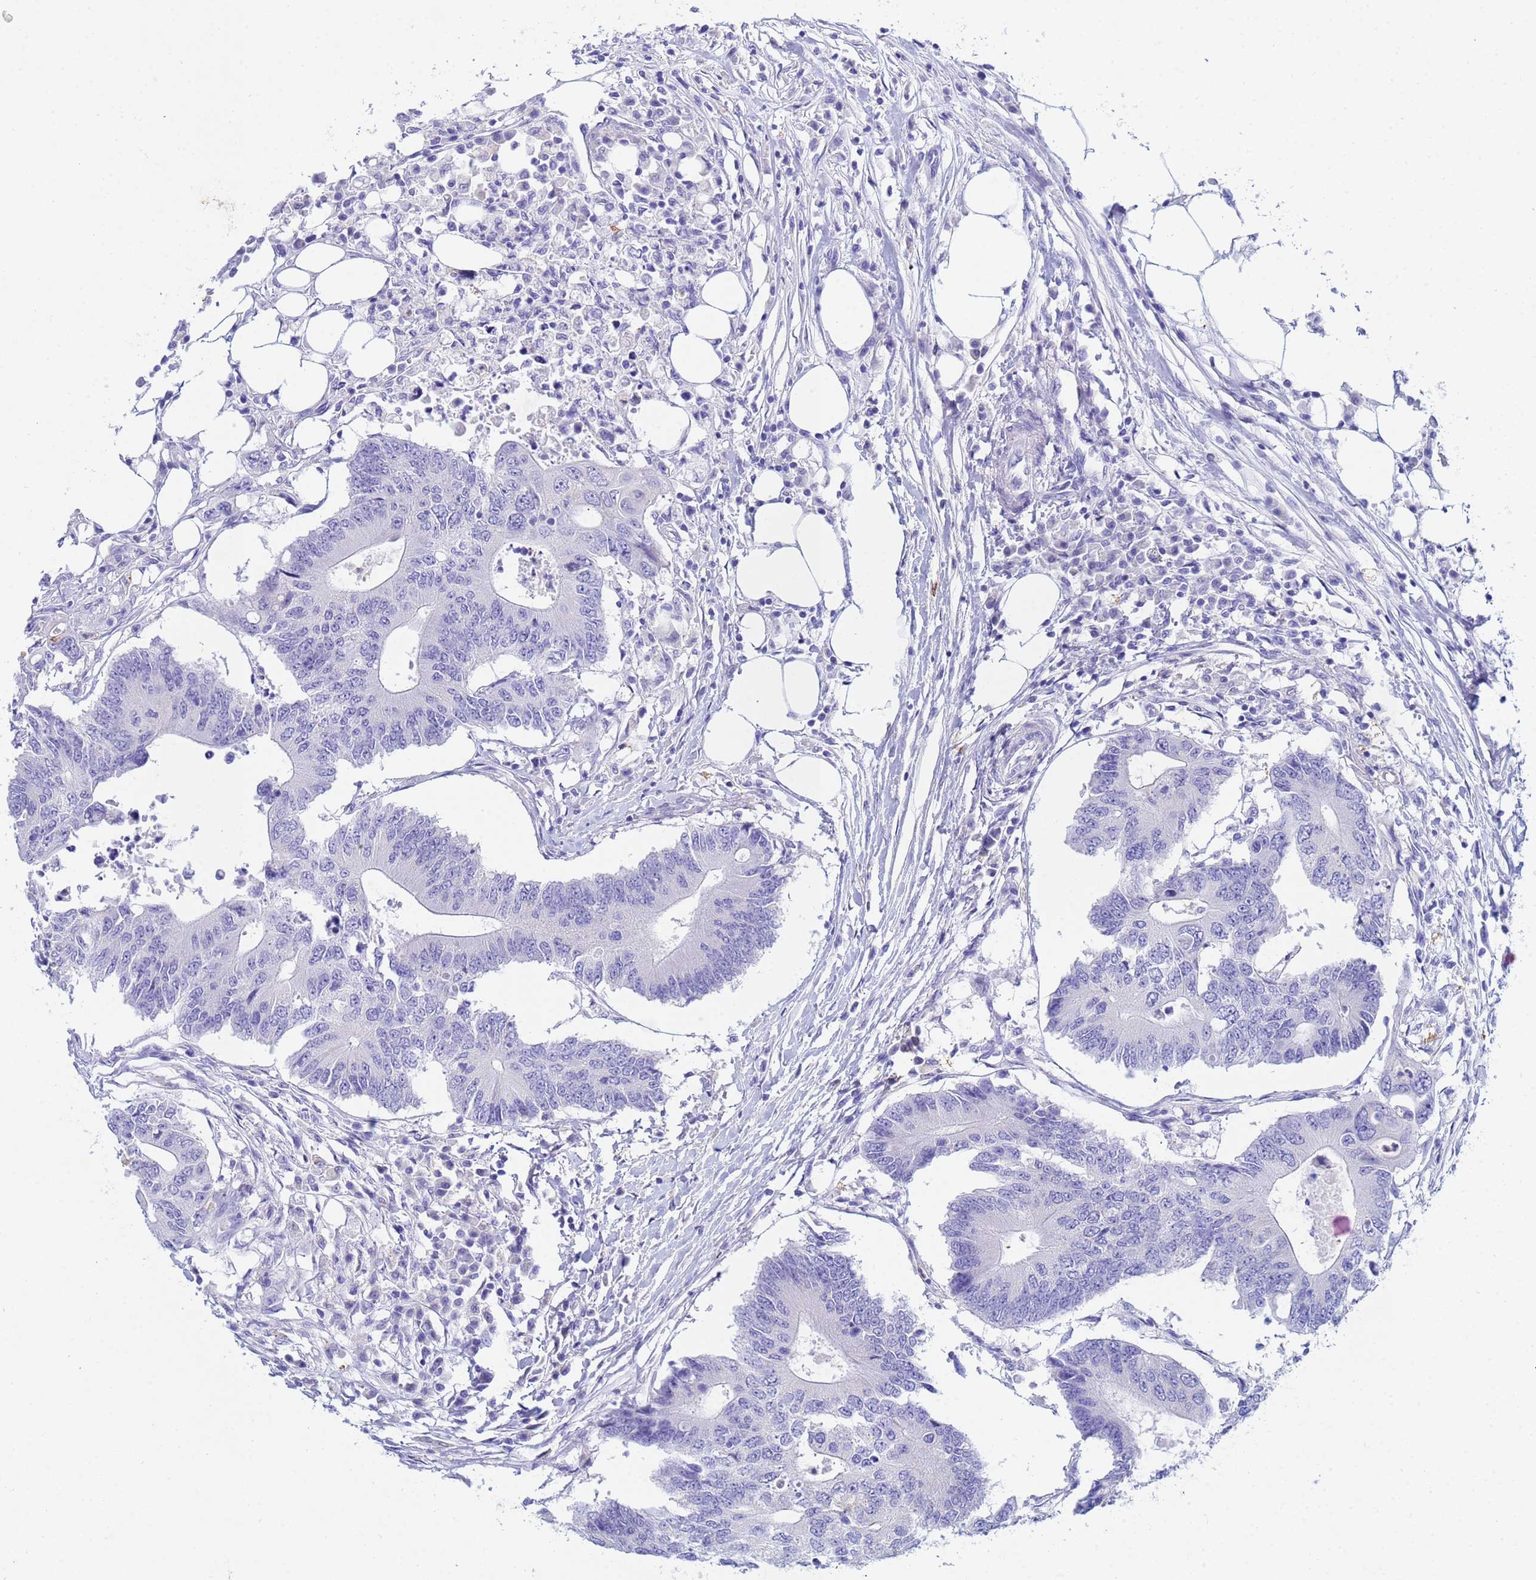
{"staining": {"intensity": "negative", "quantity": "none", "location": "none"}, "tissue": "colorectal cancer", "cell_type": "Tumor cells", "image_type": "cancer", "snomed": [{"axis": "morphology", "description": "Adenocarcinoma, NOS"}, {"axis": "topography", "description": "Colon"}], "caption": "This micrograph is of colorectal adenocarcinoma stained with IHC to label a protein in brown with the nuclei are counter-stained blue. There is no expression in tumor cells. (DAB immunohistochemistry (IHC) with hematoxylin counter stain).", "gene": "CSTB", "patient": {"sex": "male", "age": 71}}